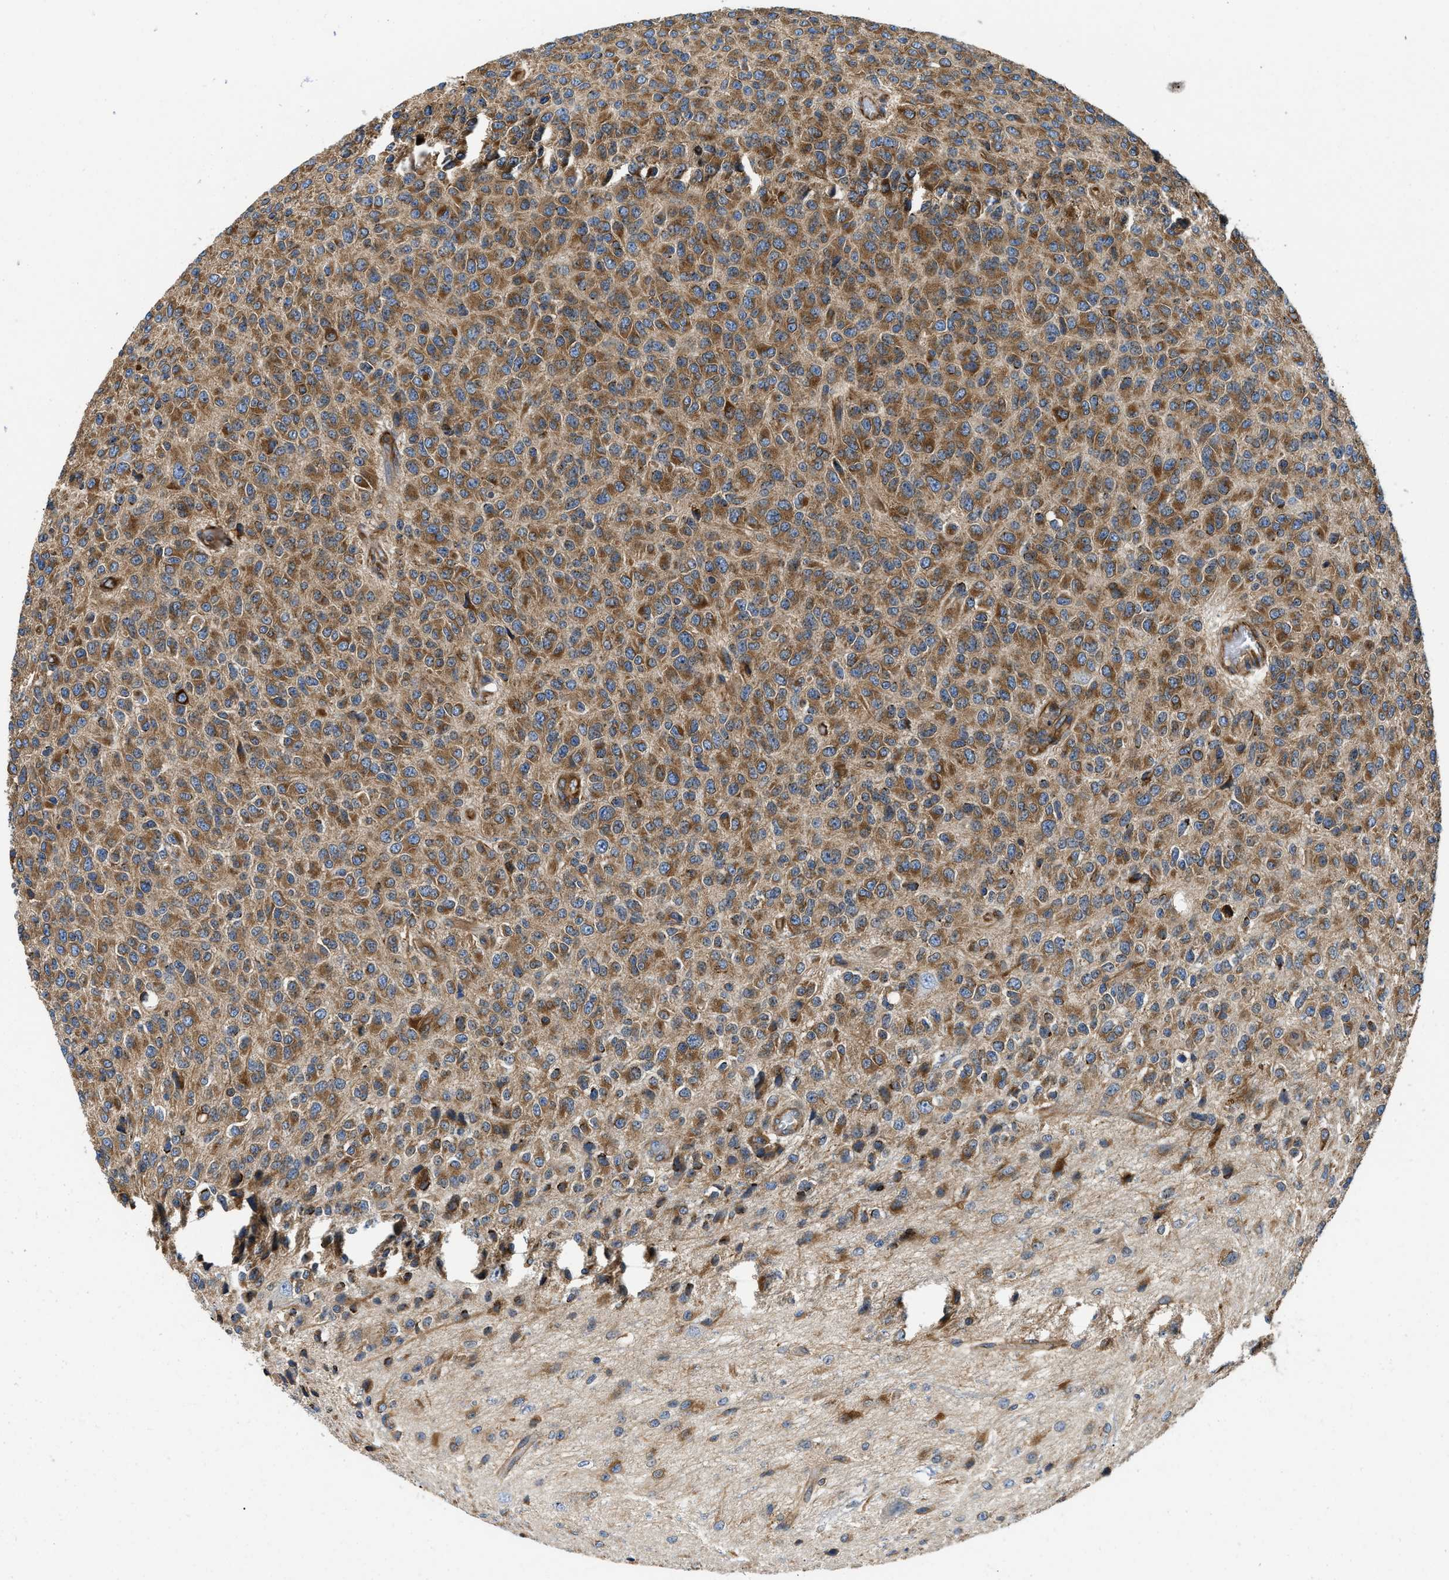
{"staining": {"intensity": "moderate", "quantity": ">75%", "location": "cytoplasmic/membranous"}, "tissue": "glioma", "cell_type": "Tumor cells", "image_type": "cancer", "snomed": [{"axis": "morphology", "description": "Glioma, malignant, High grade"}, {"axis": "topography", "description": "pancreas cauda"}], "caption": "A photomicrograph of human glioma stained for a protein exhibits moderate cytoplasmic/membranous brown staining in tumor cells.", "gene": "HSD17B12", "patient": {"sex": "male", "age": 60}}